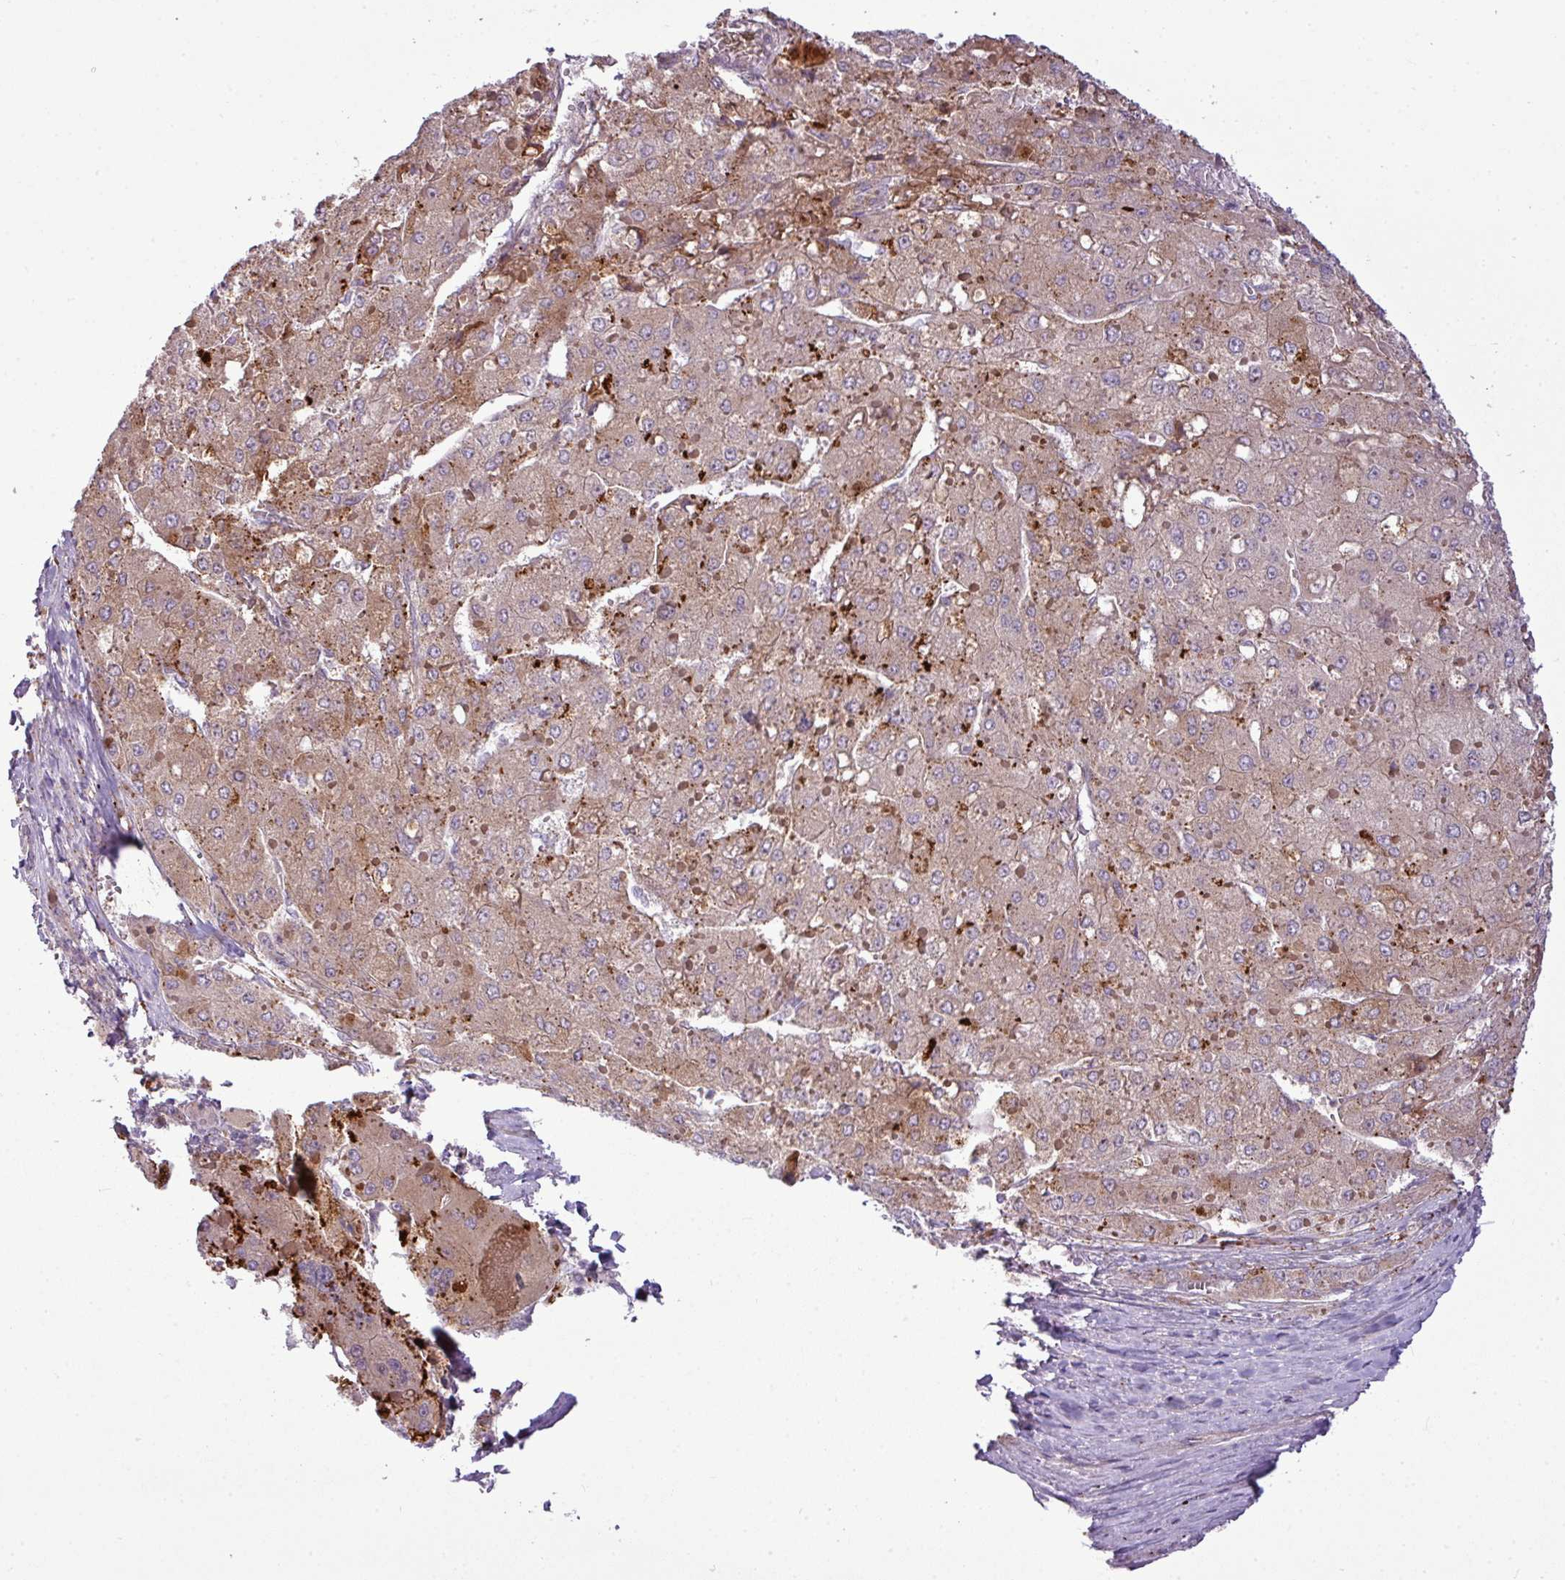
{"staining": {"intensity": "strong", "quantity": "25%-75%", "location": "cytoplasmic/membranous"}, "tissue": "liver cancer", "cell_type": "Tumor cells", "image_type": "cancer", "snomed": [{"axis": "morphology", "description": "Carcinoma, Hepatocellular, NOS"}, {"axis": "topography", "description": "Liver"}], "caption": "Tumor cells reveal high levels of strong cytoplasmic/membranous staining in approximately 25%-75% of cells in human liver hepatocellular carcinoma.", "gene": "ZNF35", "patient": {"sex": "female", "age": 73}}